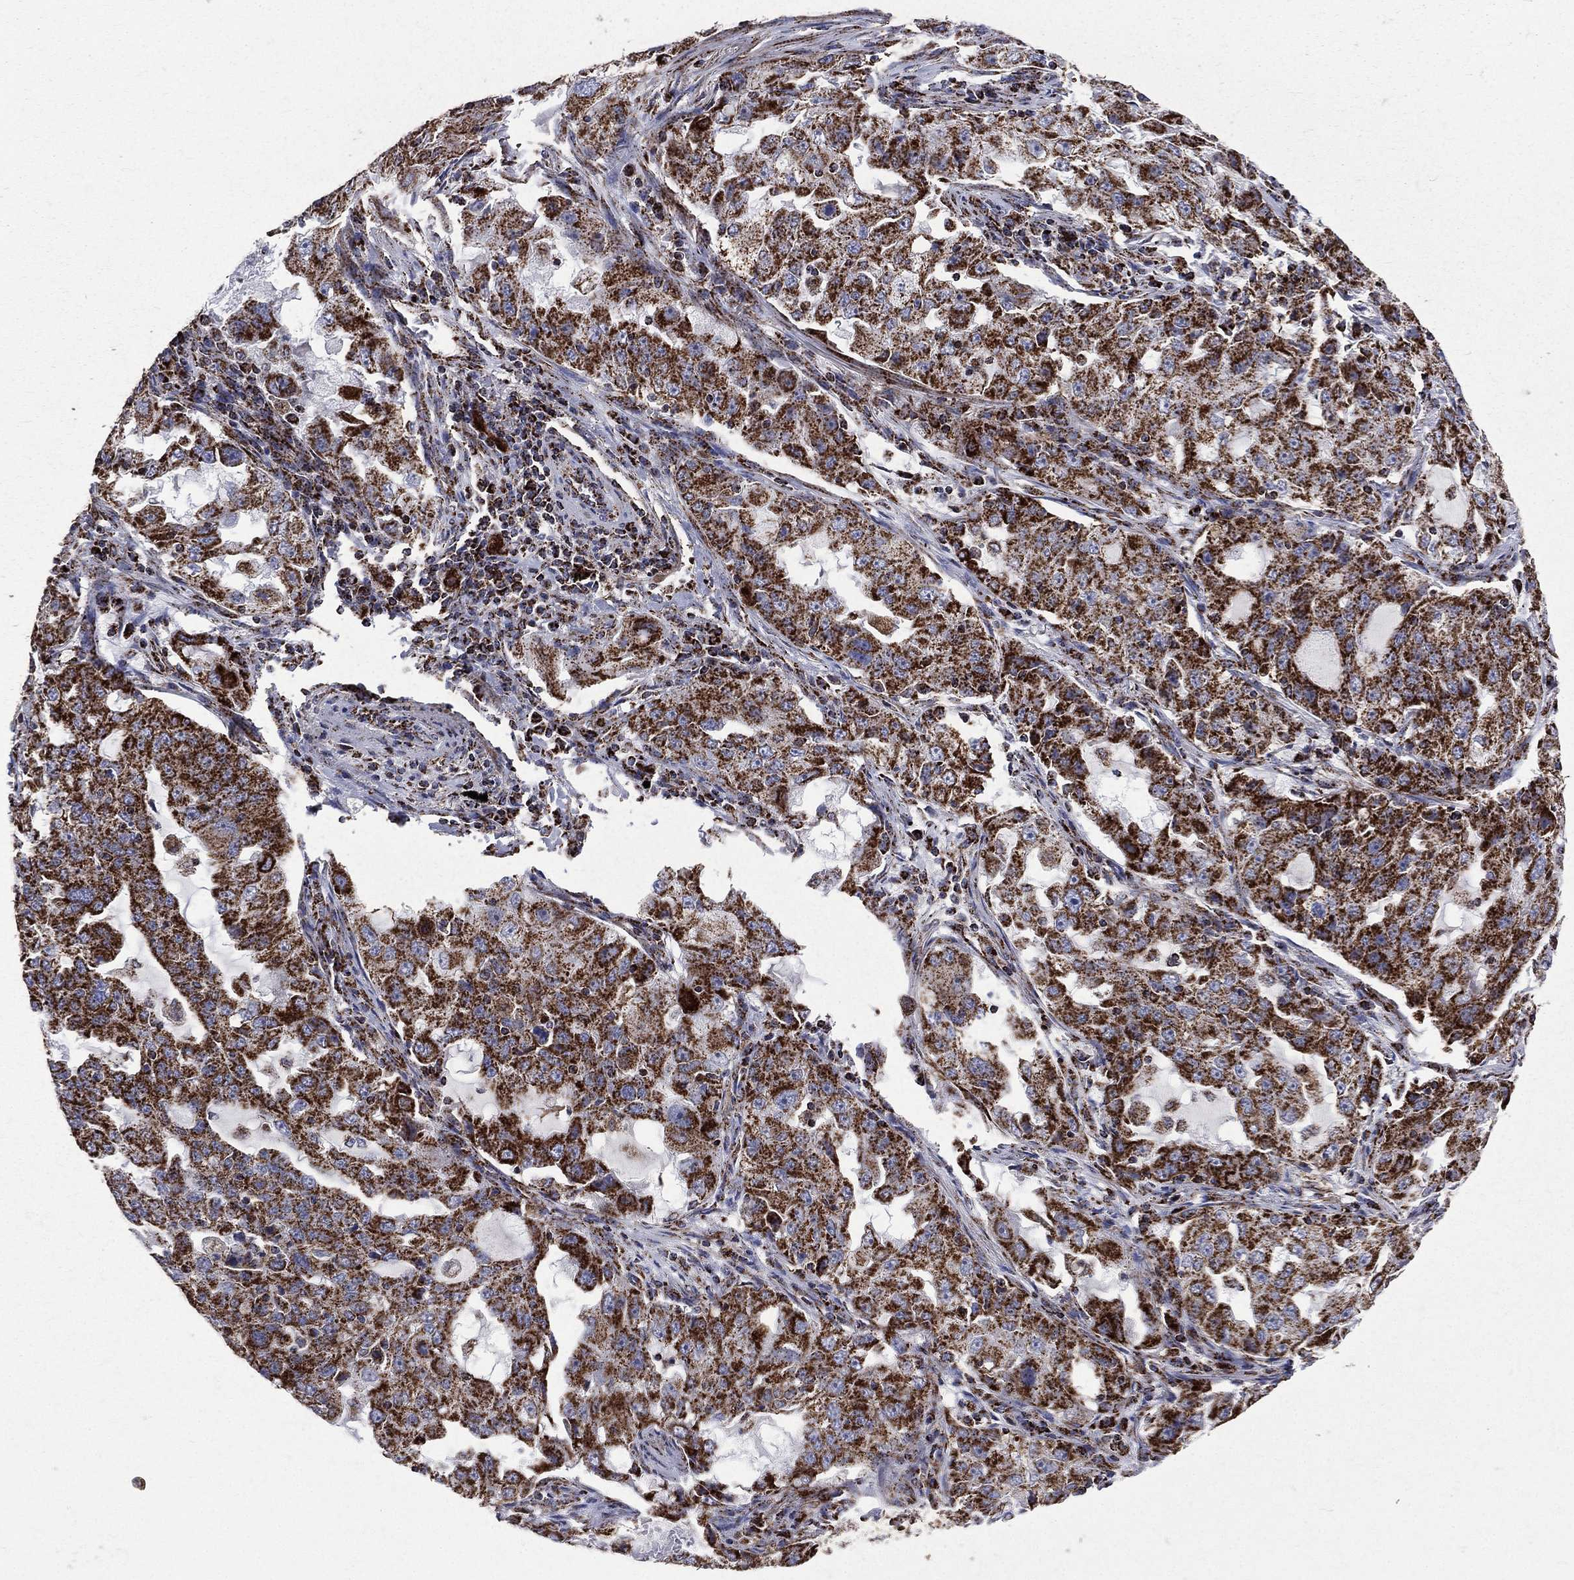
{"staining": {"intensity": "strong", "quantity": ">75%", "location": "cytoplasmic/membranous"}, "tissue": "lung cancer", "cell_type": "Tumor cells", "image_type": "cancer", "snomed": [{"axis": "morphology", "description": "Adenocarcinoma, NOS"}, {"axis": "topography", "description": "Lung"}], "caption": "Lung cancer (adenocarcinoma) tissue shows strong cytoplasmic/membranous staining in approximately >75% of tumor cells", "gene": "GOT2", "patient": {"sex": "female", "age": 61}}